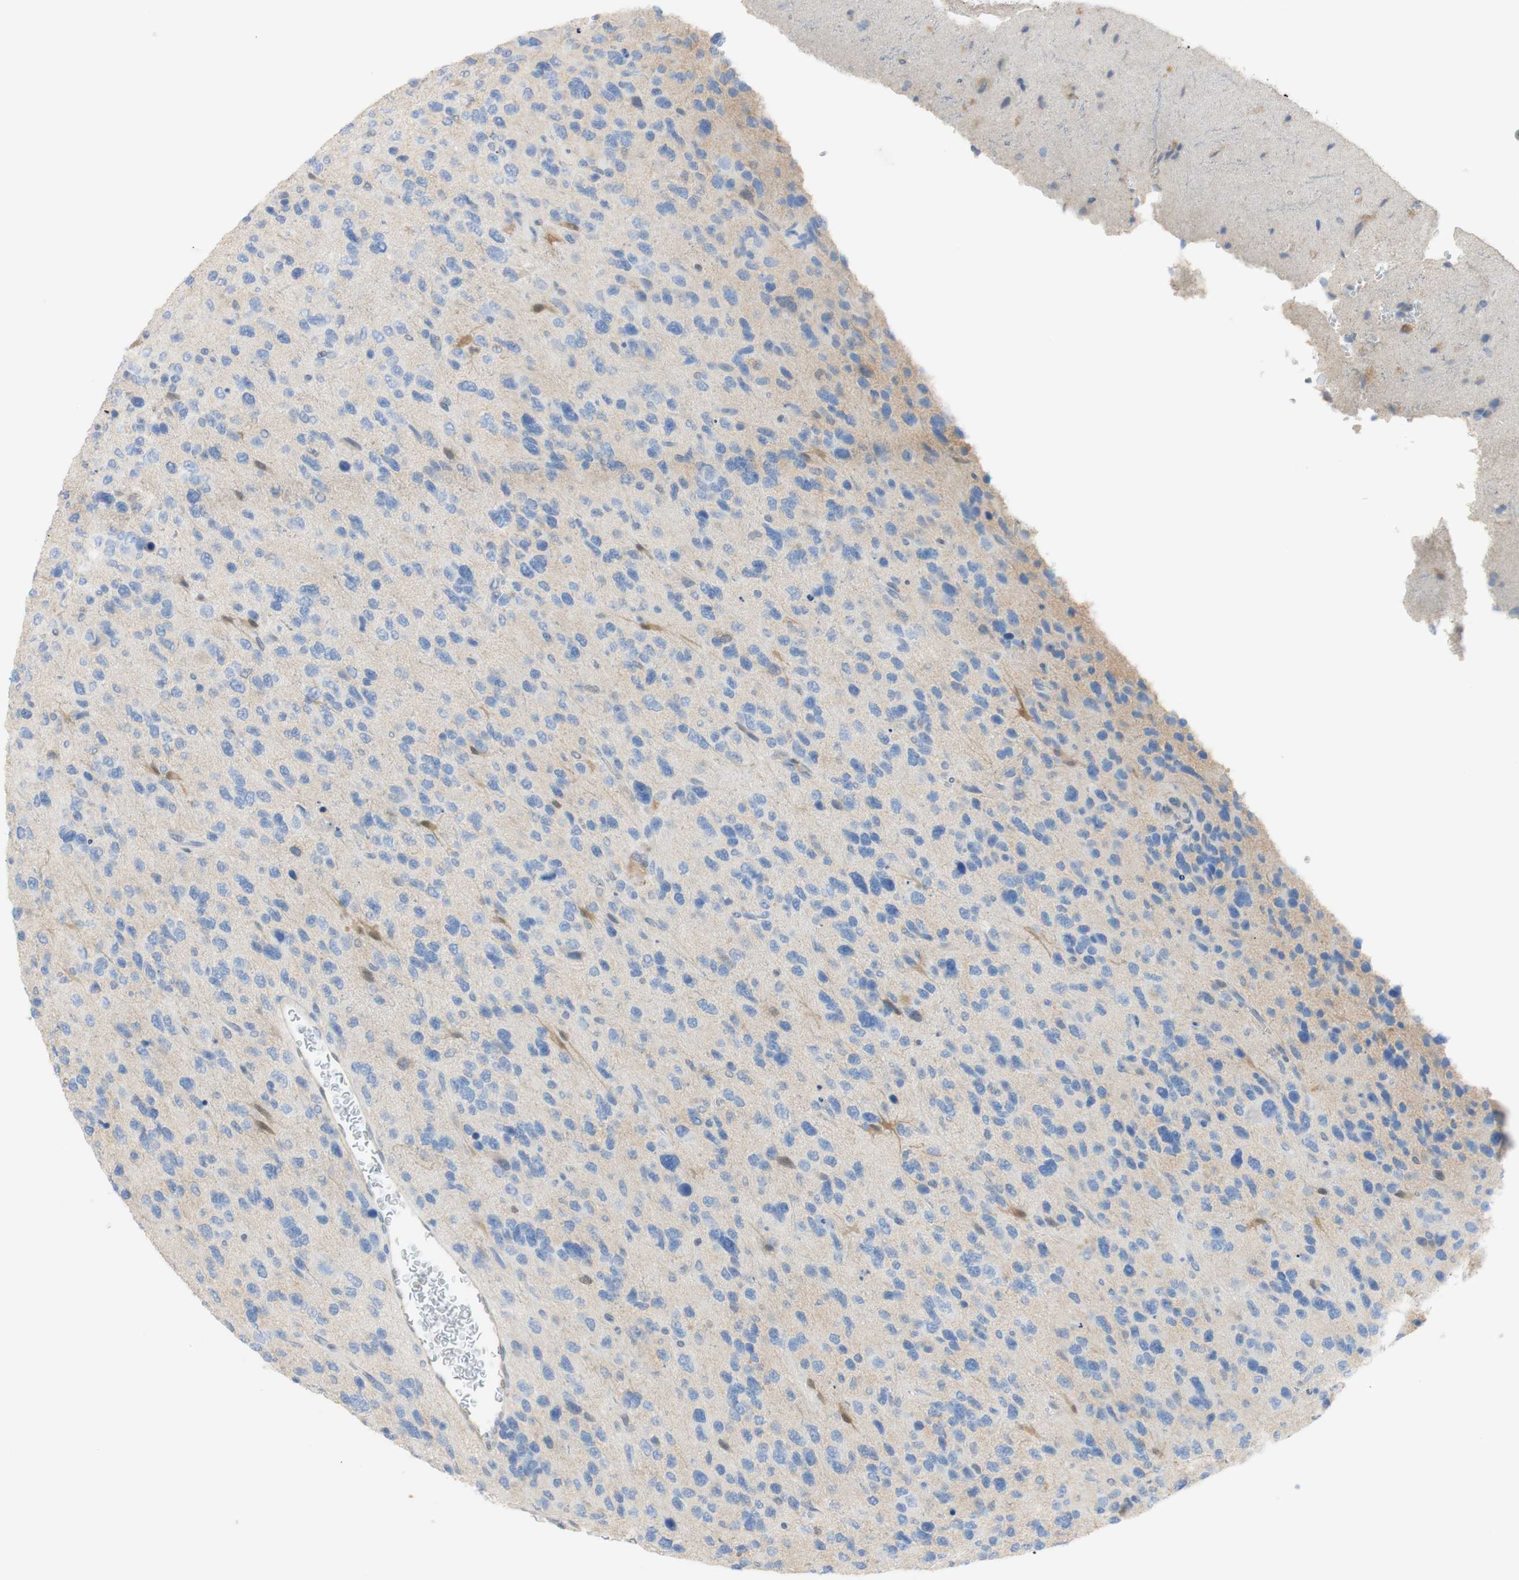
{"staining": {"intensity": "negative", "quantity": "none", "location": "none"}, "tissue": "glioma", "cell_type": "Tumor cells", "image_type": "cancer", "snomed": [{"axis": "morphology", "description": "Glioma, malignant, High grade"}, {"axis": "topography", "description": "Brain"}], "caption": "Immunohistochemical staining of high-grade glioma (malignant) displays no significant positivity in tumor cells.", "gene": "SELENBP1", "patient": {"sex": "female", "age": 58}}